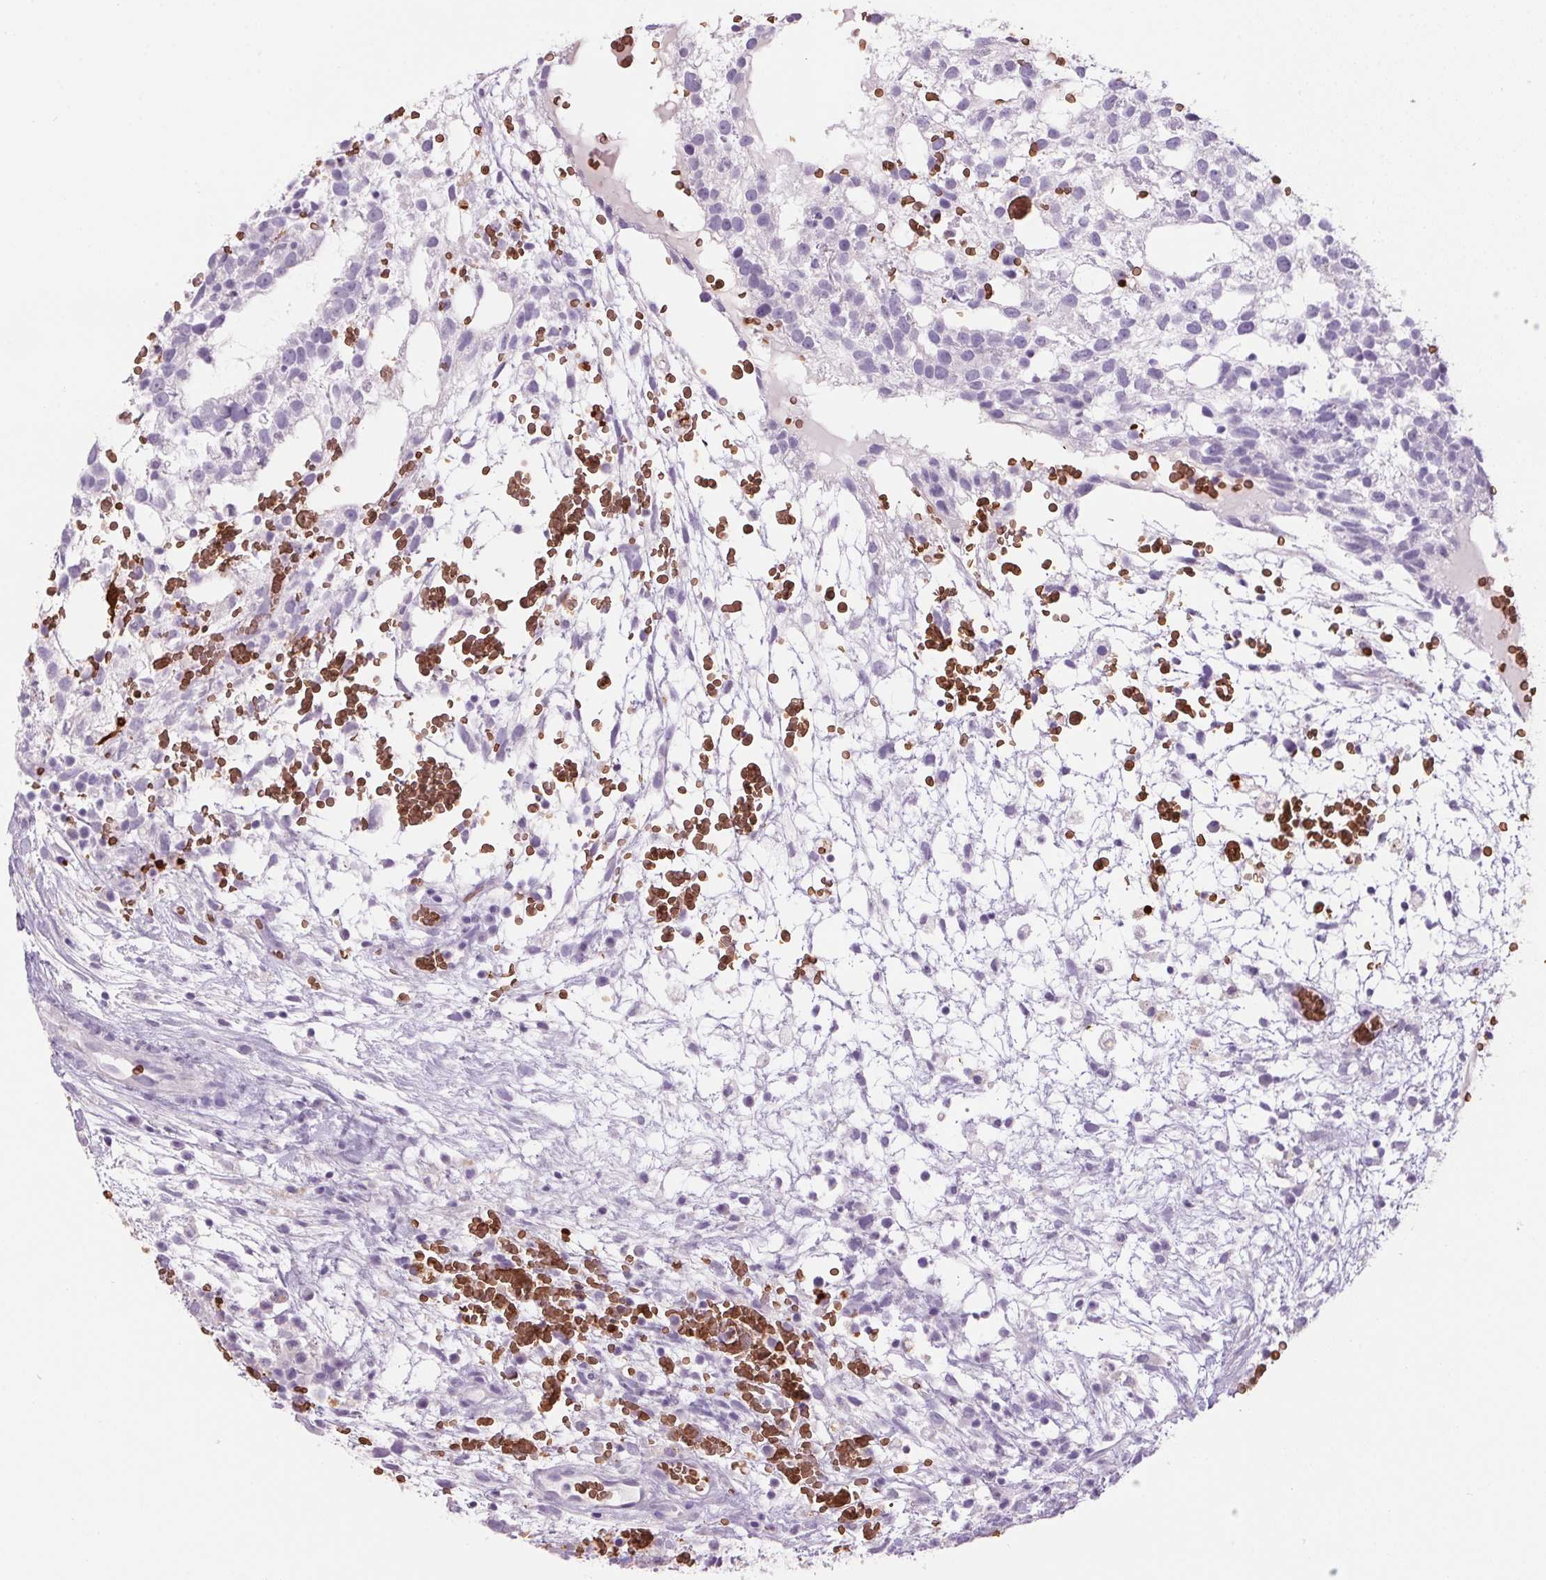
{"staining": {"intensity": "negative", "quantity": "none", "location": "none"}, "tissue": "testis cancer", "cell_type": "Tumor cells", "image_type": "cancer", "snomed": [{"axis": "morphology", "description": "Normal tissue, NOS"}, {"axis": "morphology", "description": "Carcinoma, Embryonal, NOS"}, {"axis": "topography", "description": "Testis"}], "caption": "Protein analysis of testis cancer shows no significant positivity in tumor cells.", "gene": "HBQ1", "patient": {"sex": "male", "age": 32}}